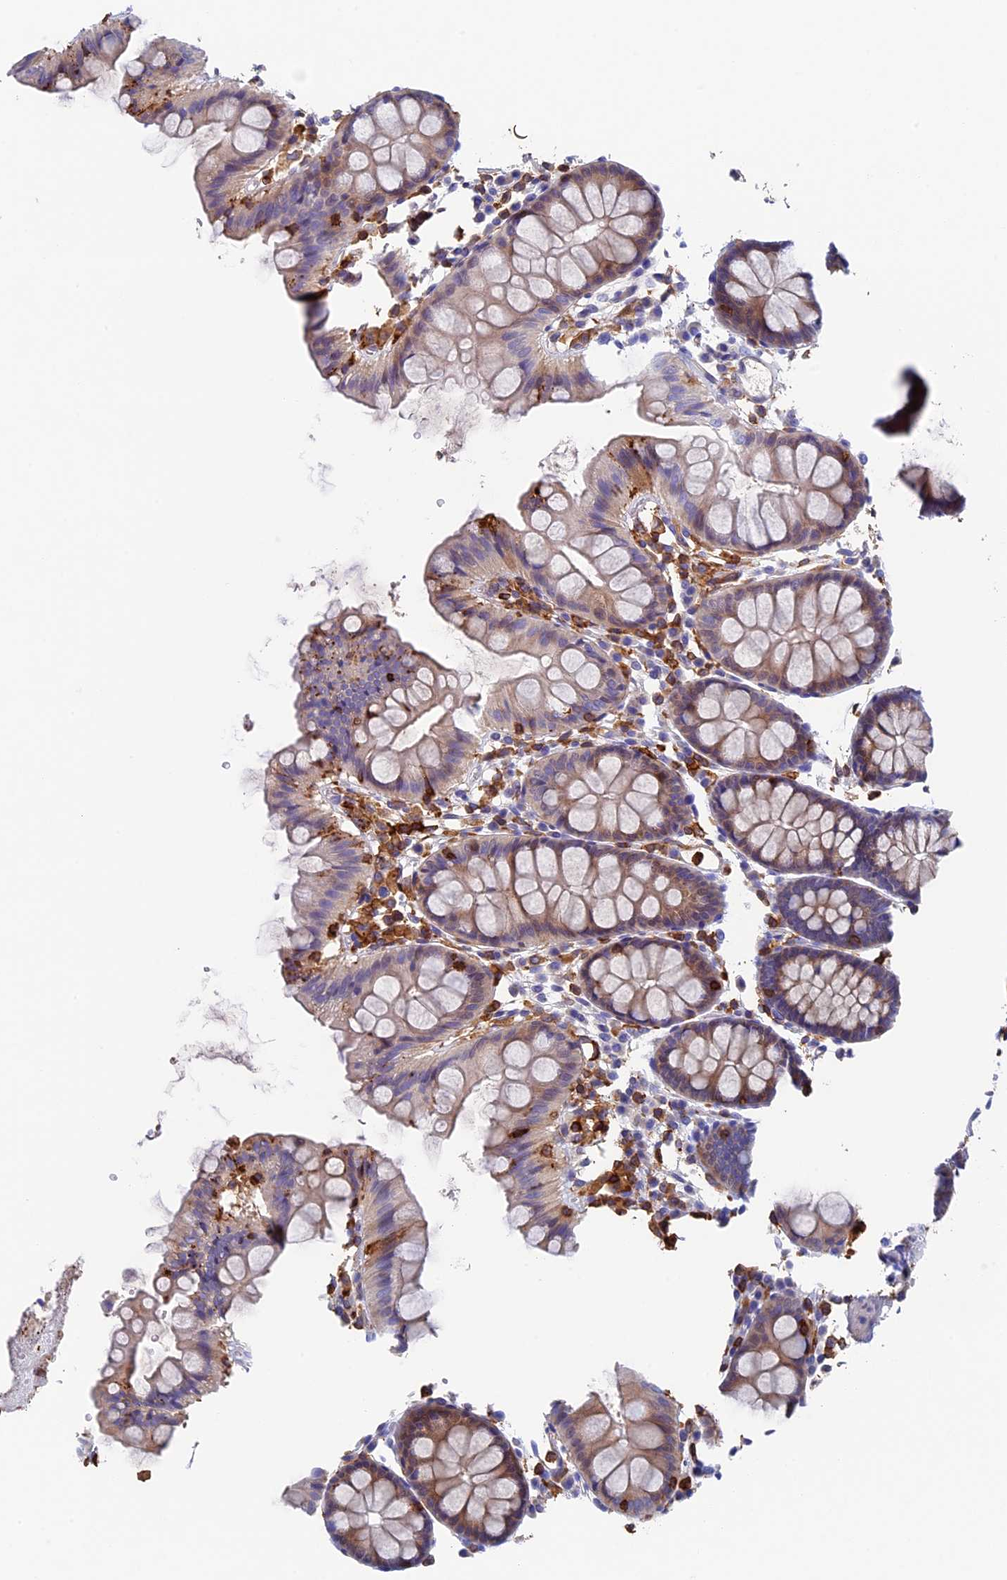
{"staining": {"intensity": "weak", "quantity": "<25%", "location": "cytoplasmic/membranous"}, "tissue": "colon", "cell_type": "Endothelial cells", "image_type": "normal", "snomed": [{"axis": "morphology", "description": "Normal tissue, NOS"}, {"axis": "topography", "description": "Colon"}], "caption": "High magnification brightfield microscopy of unremarkable colon stained with DAB (brown) and counterstained with hematoxylin (blue): endothelial cells show no significant expression. Brightfield microscopy of immunohistochemistry (IHC) stained with DAB (3,3'-diaminobenzidine) (brown) and hematoxylin (blue), captured at high magnification.", "gene": "ADAT1", "patient": {"sex": "male", "age": 75}}